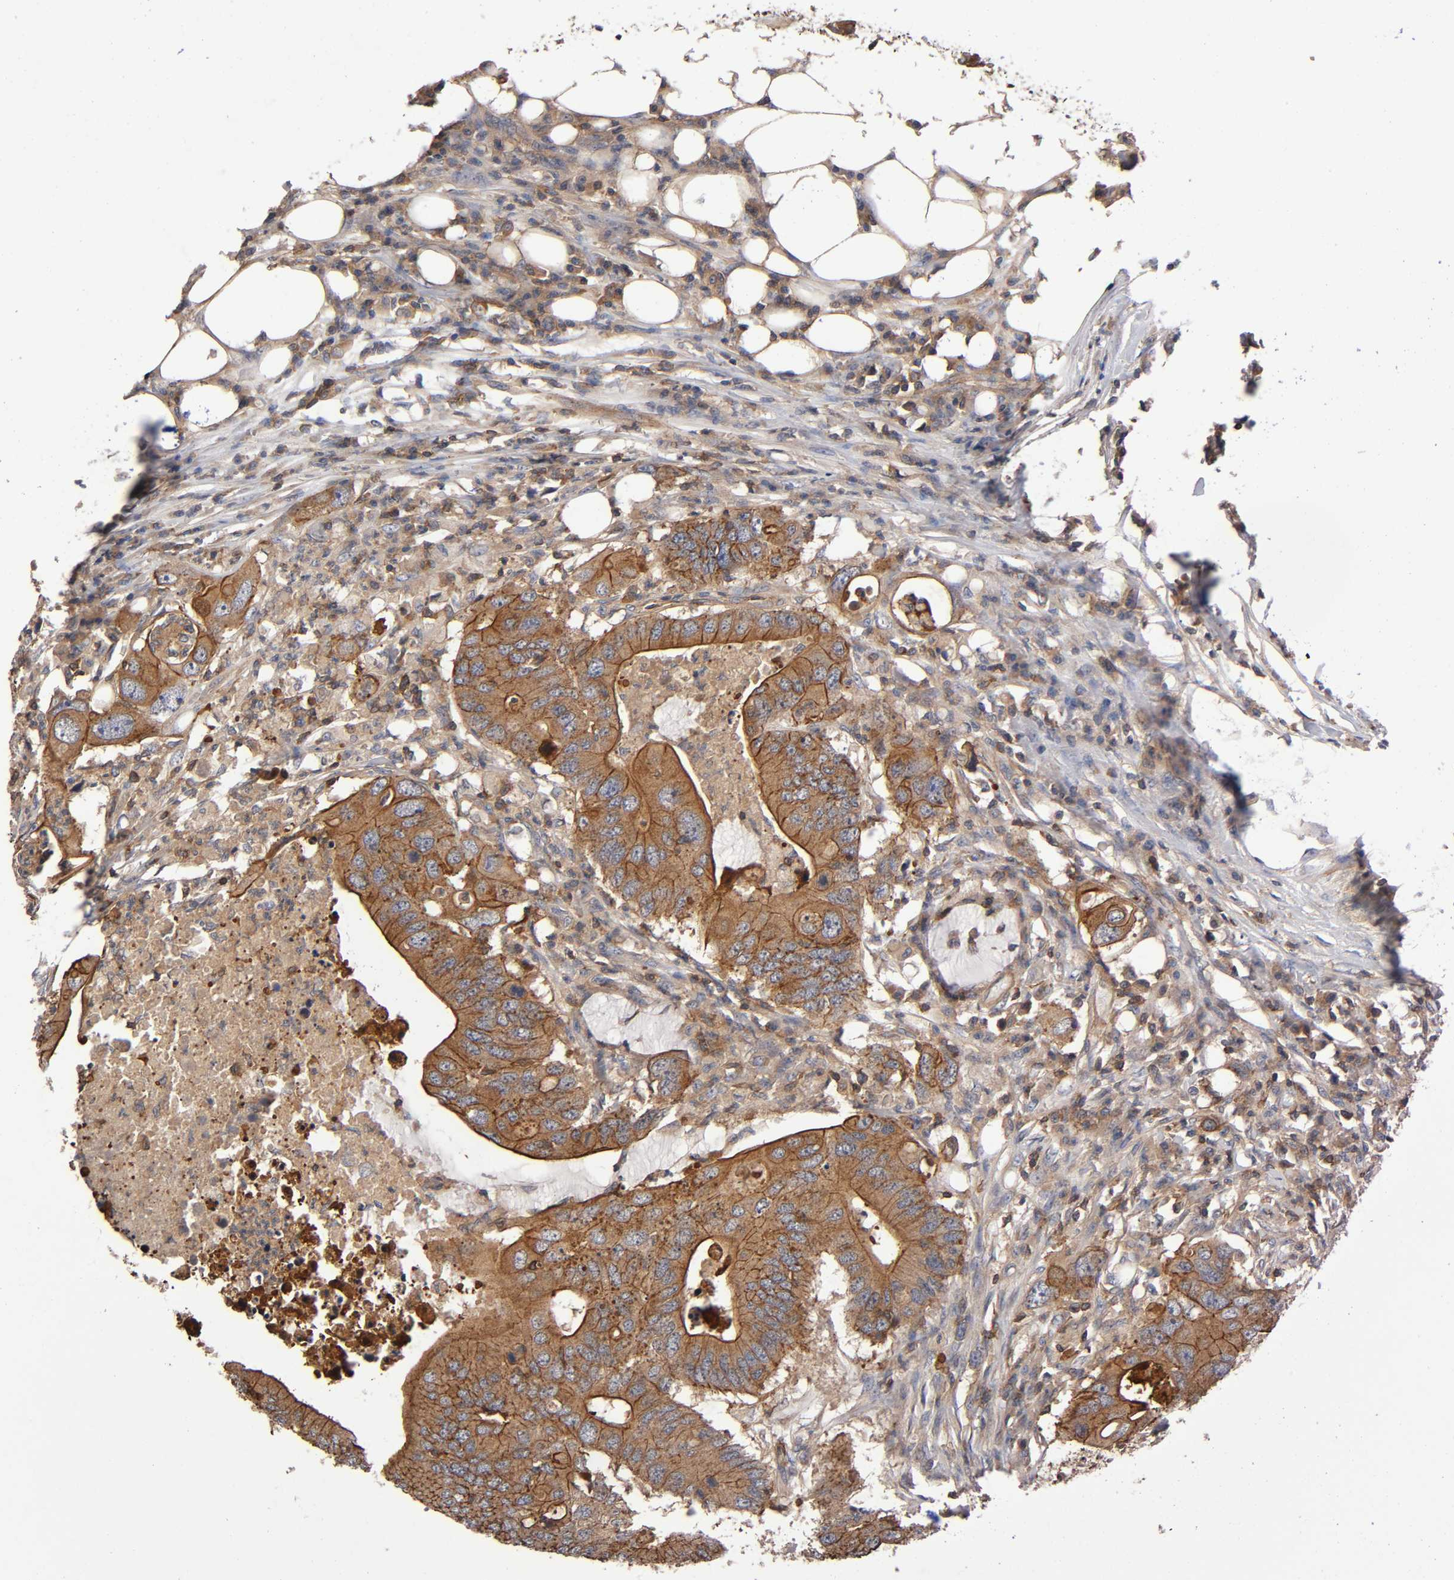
{"staining": {"intensity": "moderate", "quantity": ">75%", "location": "cytoplasmic/membranous"}, "tissue": "colorectal cancer", "cell_type": "Tumor cells", "image_type": "cancer", "snomed": [{"axis": "morphology", "description": "Adenocarcinoma, NOS"}, {"axis": "topography", "description": "Colon"}], "caption": "Immunohistochemistry micrograph of colorectal cancer stained for a protein (brown), which exhibits medium levels of moderate cytoplasmic/membranous positivity in about >75% of tumor cells.", "gene": "LAMTOR2", "patient": {"sex": "male", "age": 71}}